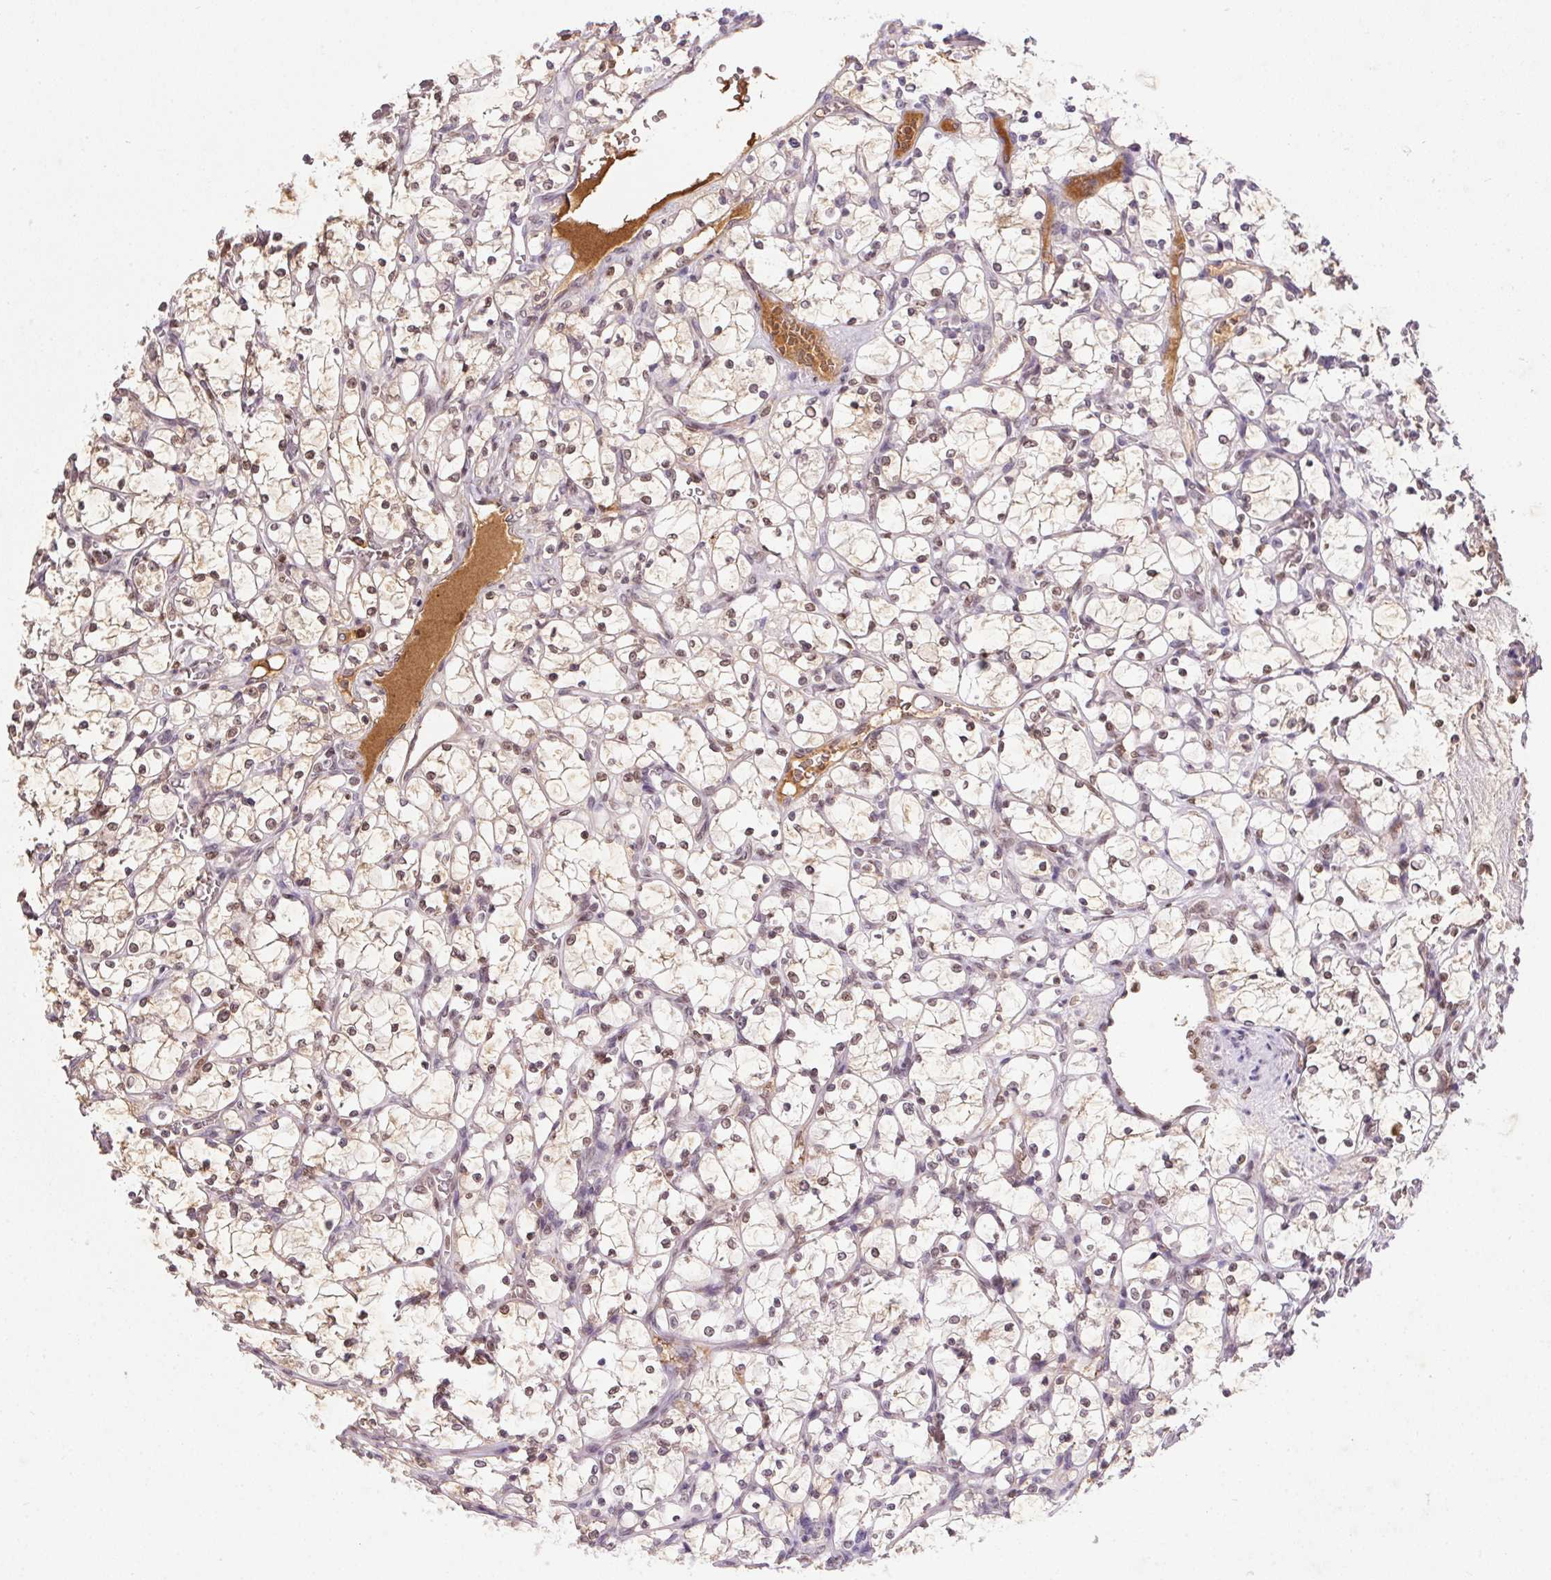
{"staining": {"intensity": "weak", "quantity": "25%-75%", "location": "cytoplasmic/membranous,nuclear"}, "tissue": "renal cancer", "cell_type": "Tumor cells", "image_type": "cancer", "snomed": [{"axis": "morphology", "description": "Adenocarcinoma, NOS"}, {"axis": "topography", "description": "Kidney"}], "caption": "Immunohistochemical staining of renal adenocarcinoma reveals weak cytoplasmic/membranous and nuclear protein staining in about 25%-75% of tumor cells.", "gene": "ORM1", "patient": {"sex": "female", "age": 69}}